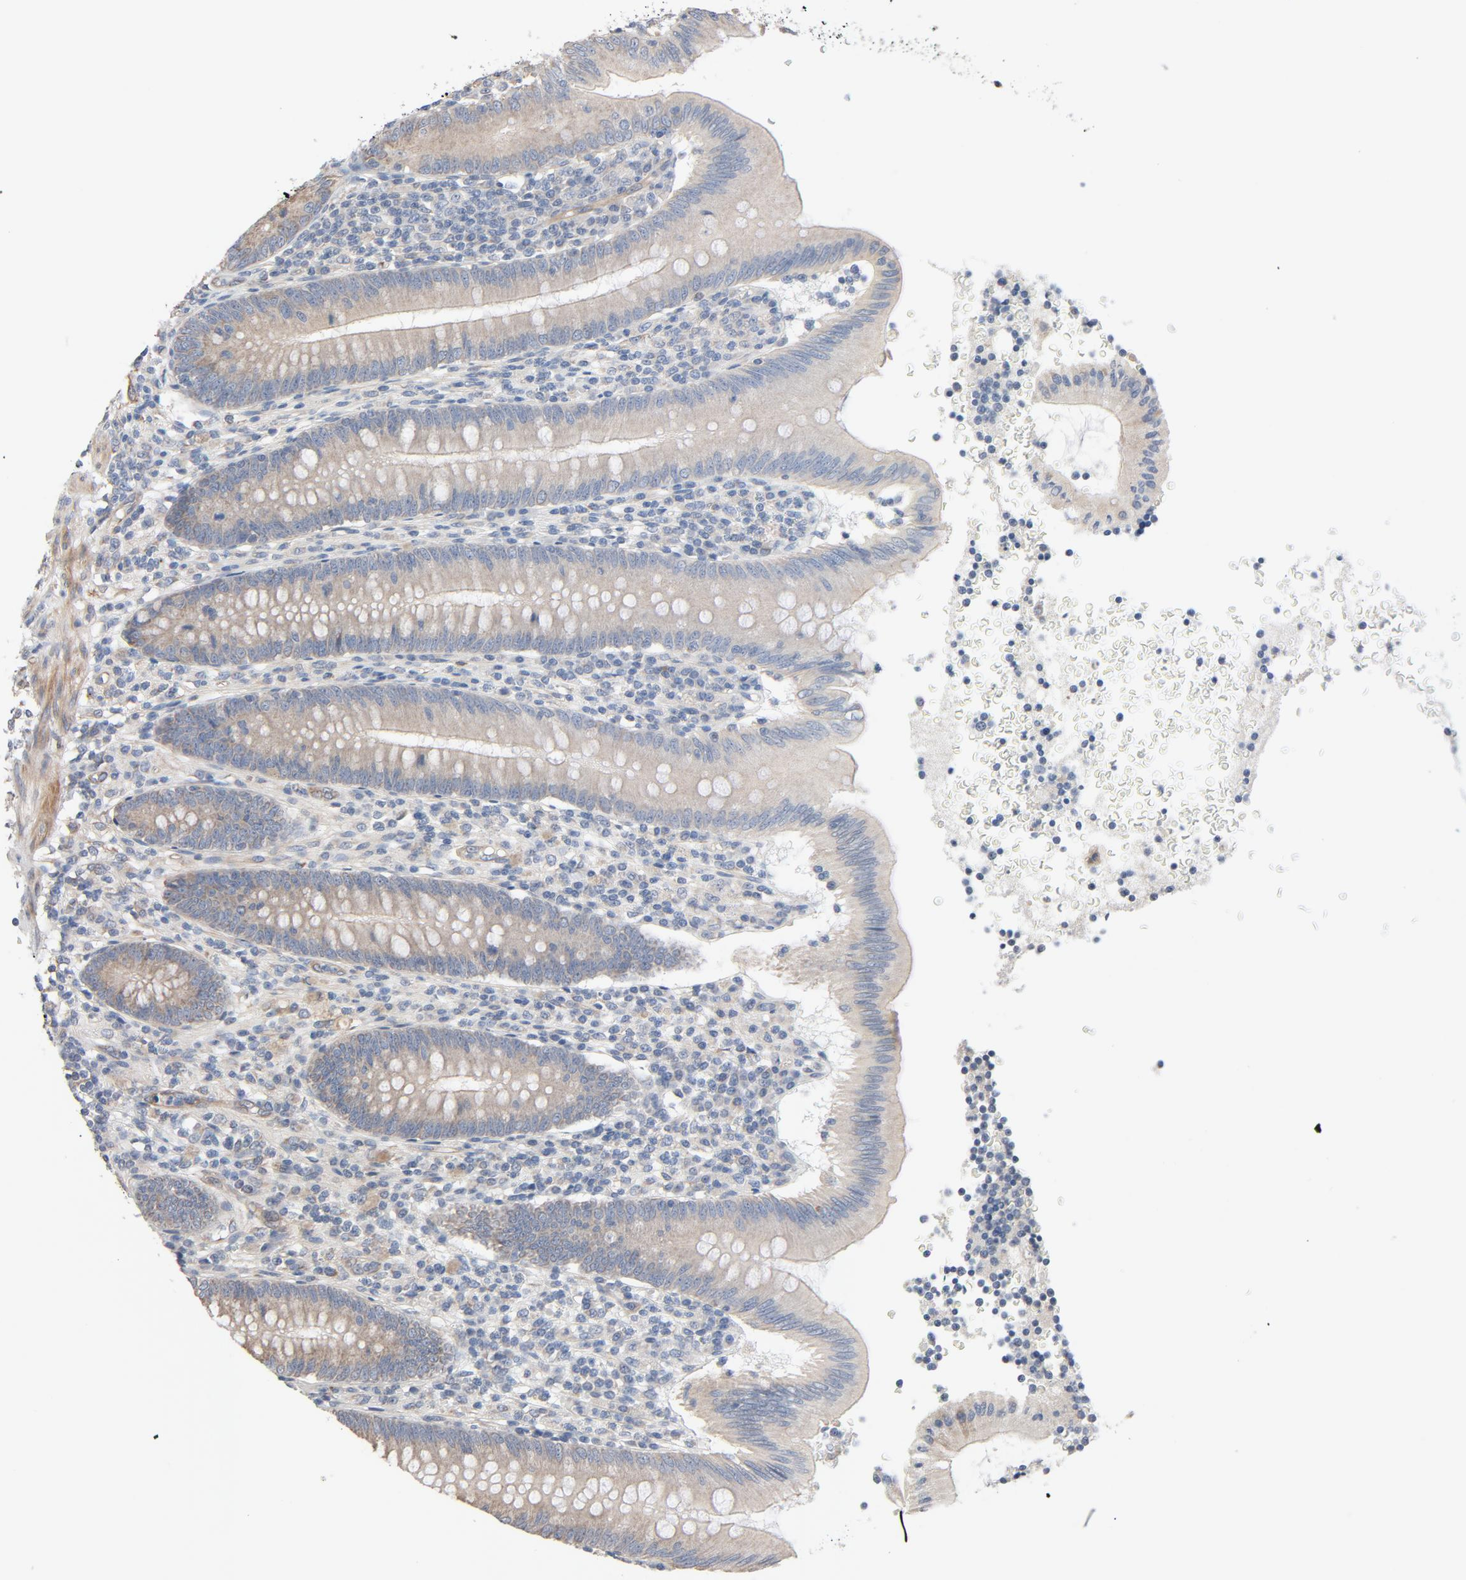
{"staining": {"intensity": "moderate", "quantity": ">75%", "location": "cytoplasmic/membranous"}, "tissue": "appendix", "cell_type": "Glandular cells", "image_type": "normal", "snomed": [{"axis": "morphology", "description": "Normal tissue, NOS"}, {"axis": "morphology", "description": "Inflammation, NOS"}, {"axis": "topography", "description": "Appendix"}], "caption": "Immunohistochemical staining of unremarkable human appendix shows medium levels of moderate cytoplasmic/membranous staining in about >75% of glandular cells.", "gene": "TRIOBP", "patient": {"sex": "male", "age": 46}}